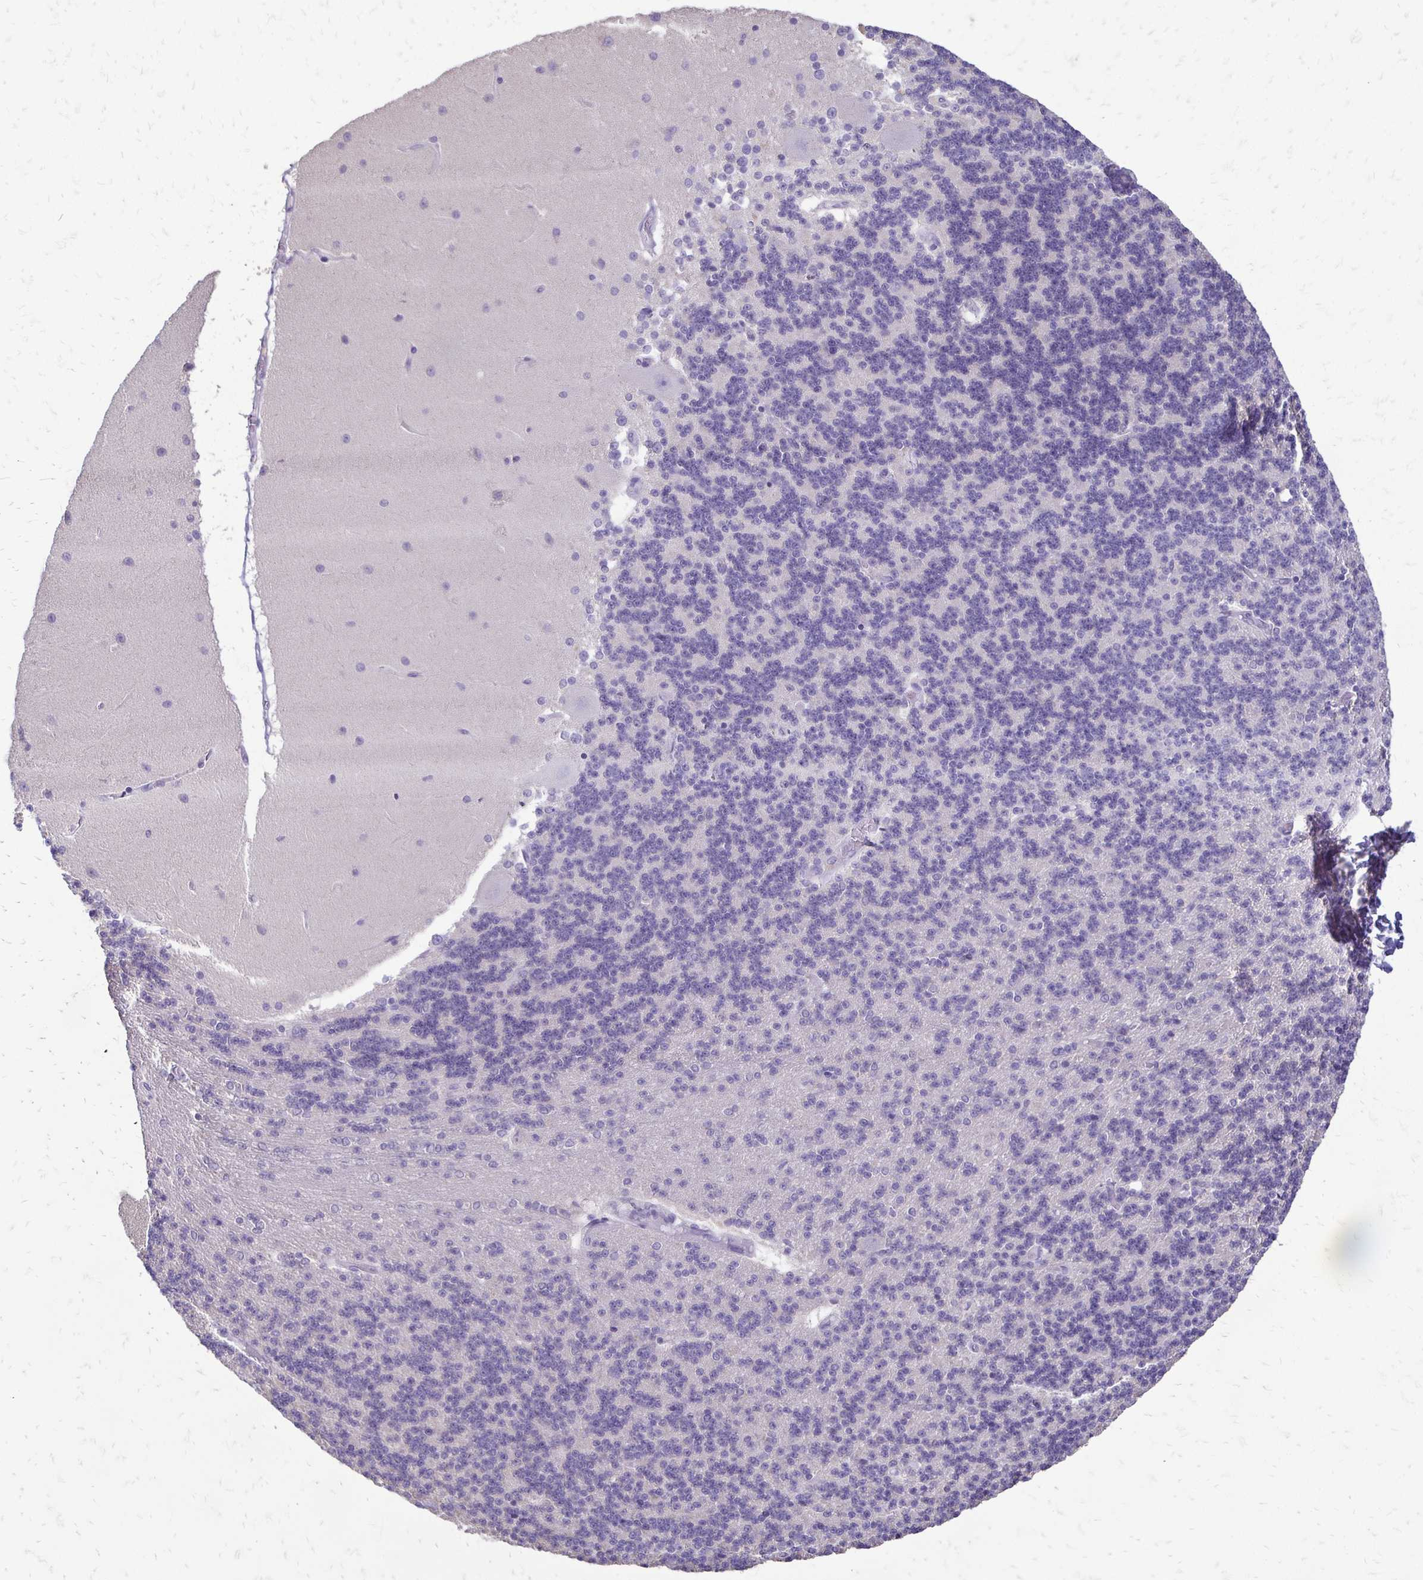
{"staining": {"intensity": "negative", "quantity": "none", "location": "none"}, "tissue": "cerebellum", "cell_type": "Cells in granular layer", "image_type": "normal", "snomed": [{"axis": "morphology", "description": "Normal tissue, NOS"}, {"axis": "topography", "description": "Cerebellum"}], "caption": "DAB immunohistochemical staining of unremarkable cerebellum shows no significant staining in cells in granular layer. (DAB immunohistochemistry, high magnification).", "gene": "ALPG", "patient": {"sex": "female", "age": 54}}